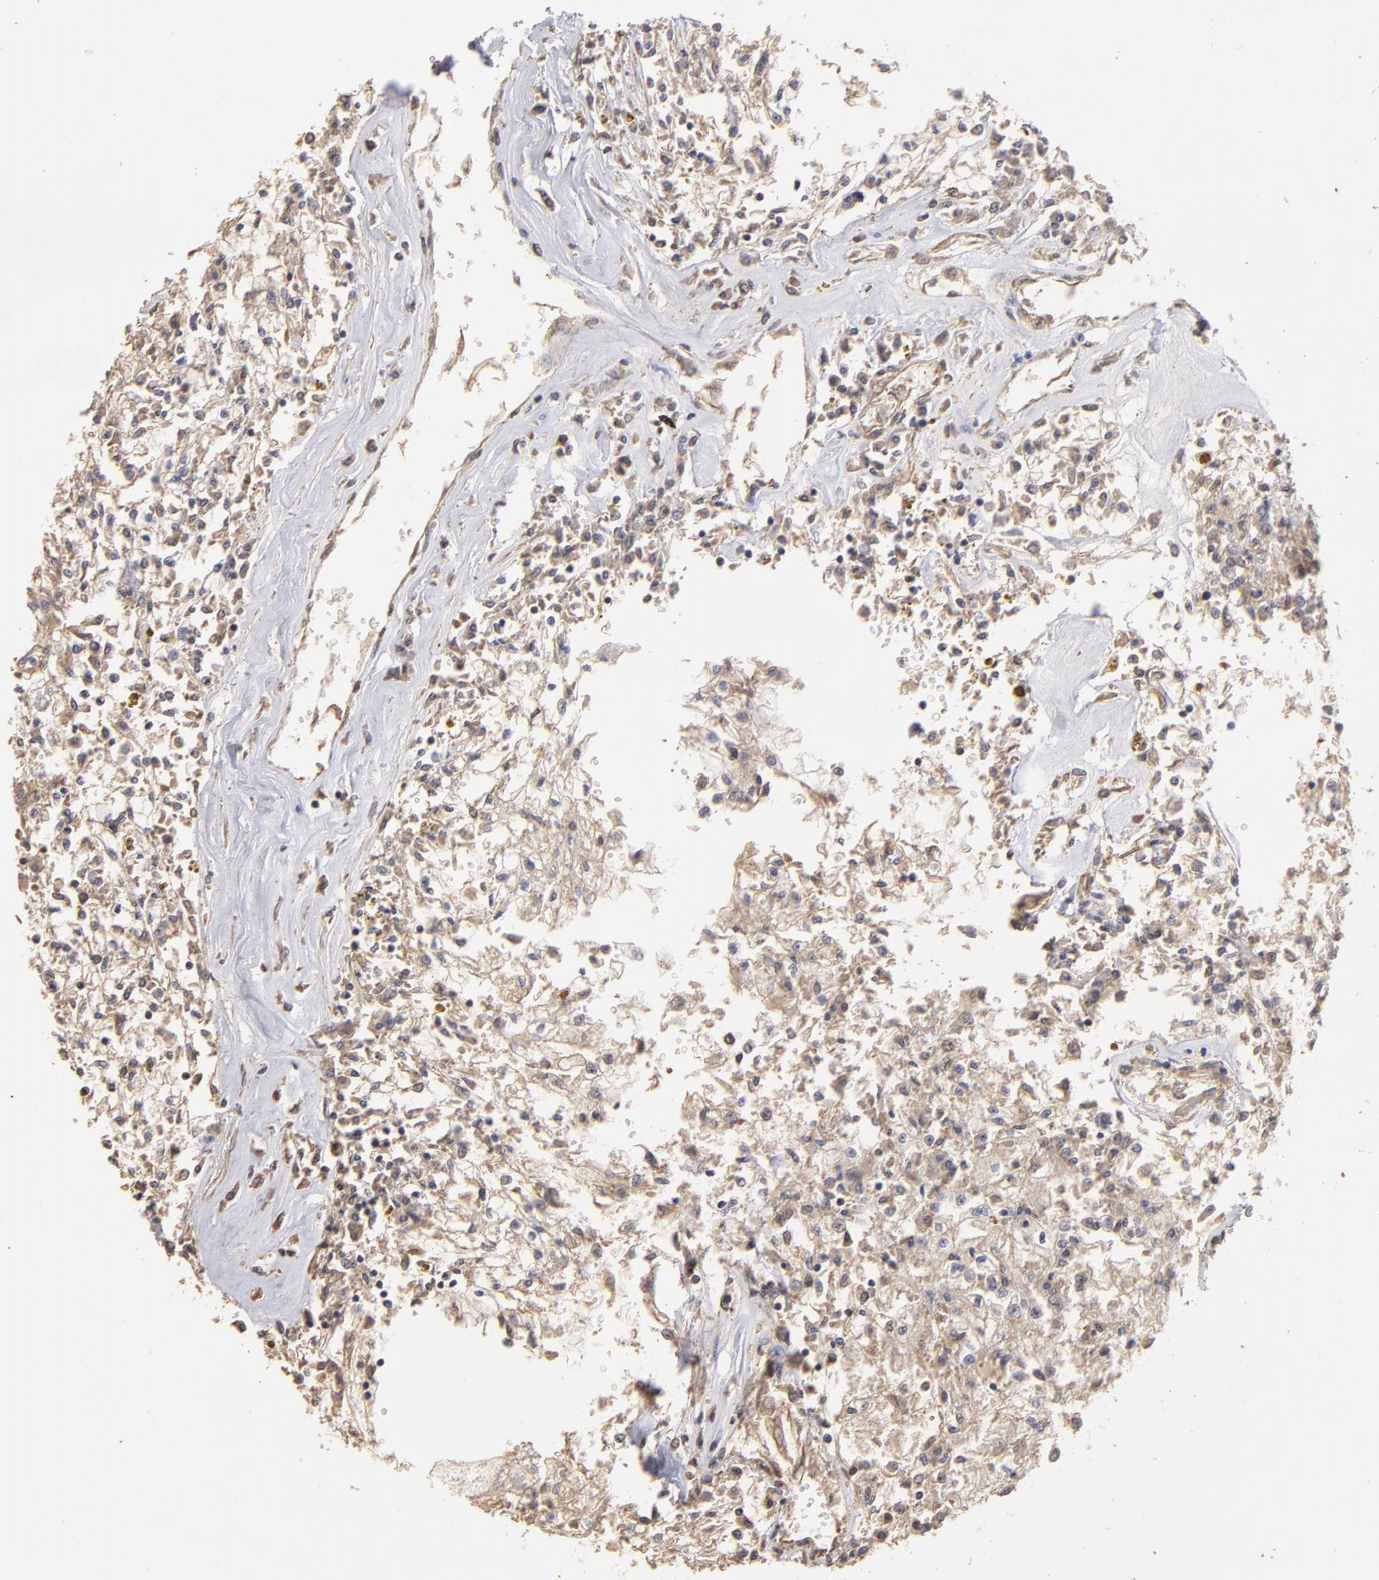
{"staining": {"intensity": "weak", "quantity": ">75%", "location": "cytoplasmic/membranous"}, "tissue": "renal cancer", "cell_type": "Tumor cells", "image_type": "cancer", "snomed": [{"axis": "morphology", "description": "Adenocarcinoma, NOS"}, {"axis": "topography", "description": "Kidney"}], "caption": "Immunohistochemistry (IHC) image of neoplastic tissue: renal cancer stained using immunohistochemistry displays low levels of weak protein expression localized specifically in the cytoplasmic/membranous of tumor cells, appearing as a cytoplasmic/membranous brown color.", "gene": "DMD", "patient": {"sex": "male", "age": 78}}